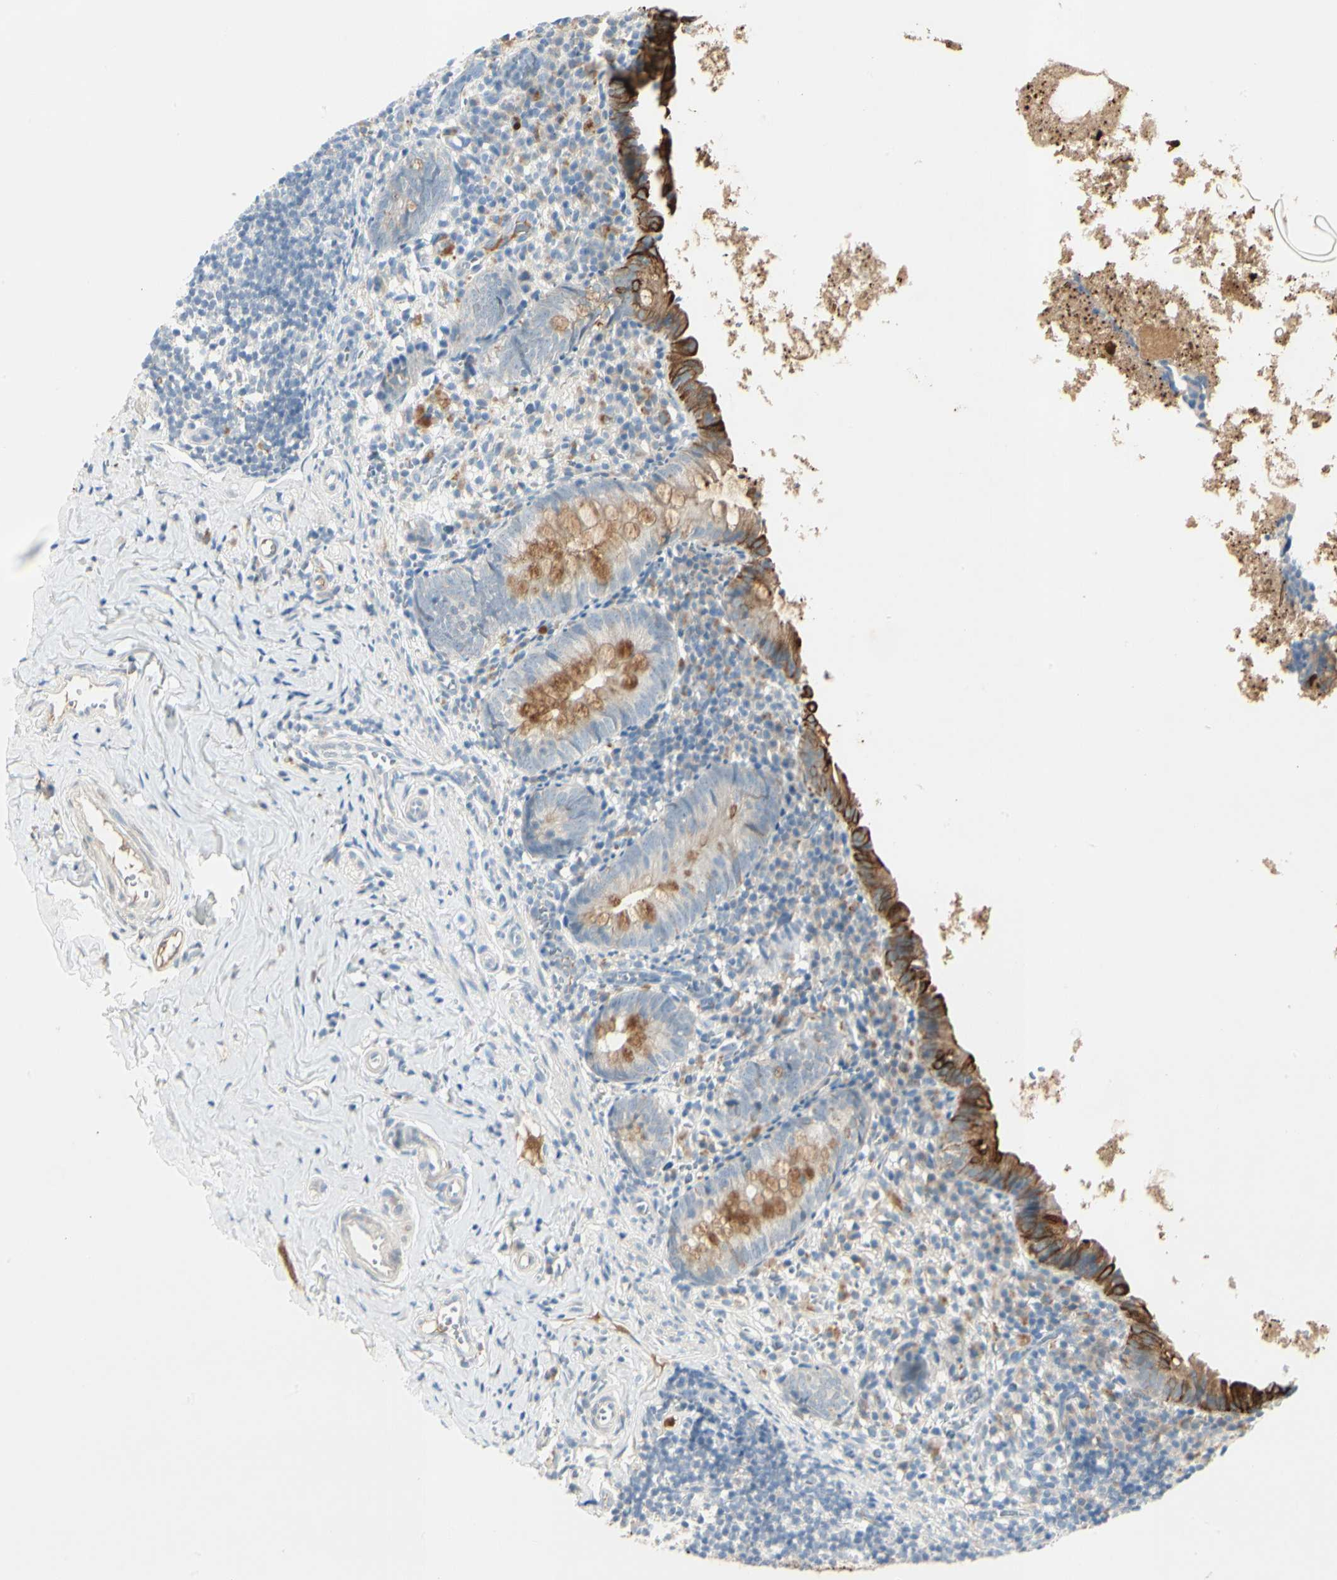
{"staining": {"intensity": "strong", "quantity": ">75%", "location": "cytoplasmic/membranous"}, "tissue": "appendix", "cell_type": "Glandular cells", "image_type": "normal", "snomed": [{"axis": "morphology", "description": "Normal tissue, NOS"}, {"axis": "topography", "description": "Appendix"}], "caption": "Immunohistochemistry (DAB) staining of normal appendix displays strong cytoplasmic/membranous protein positivity in about >75% of glandular cells.", "gene": "SKIL", "patient": {"sex": "female", "age": 10}}